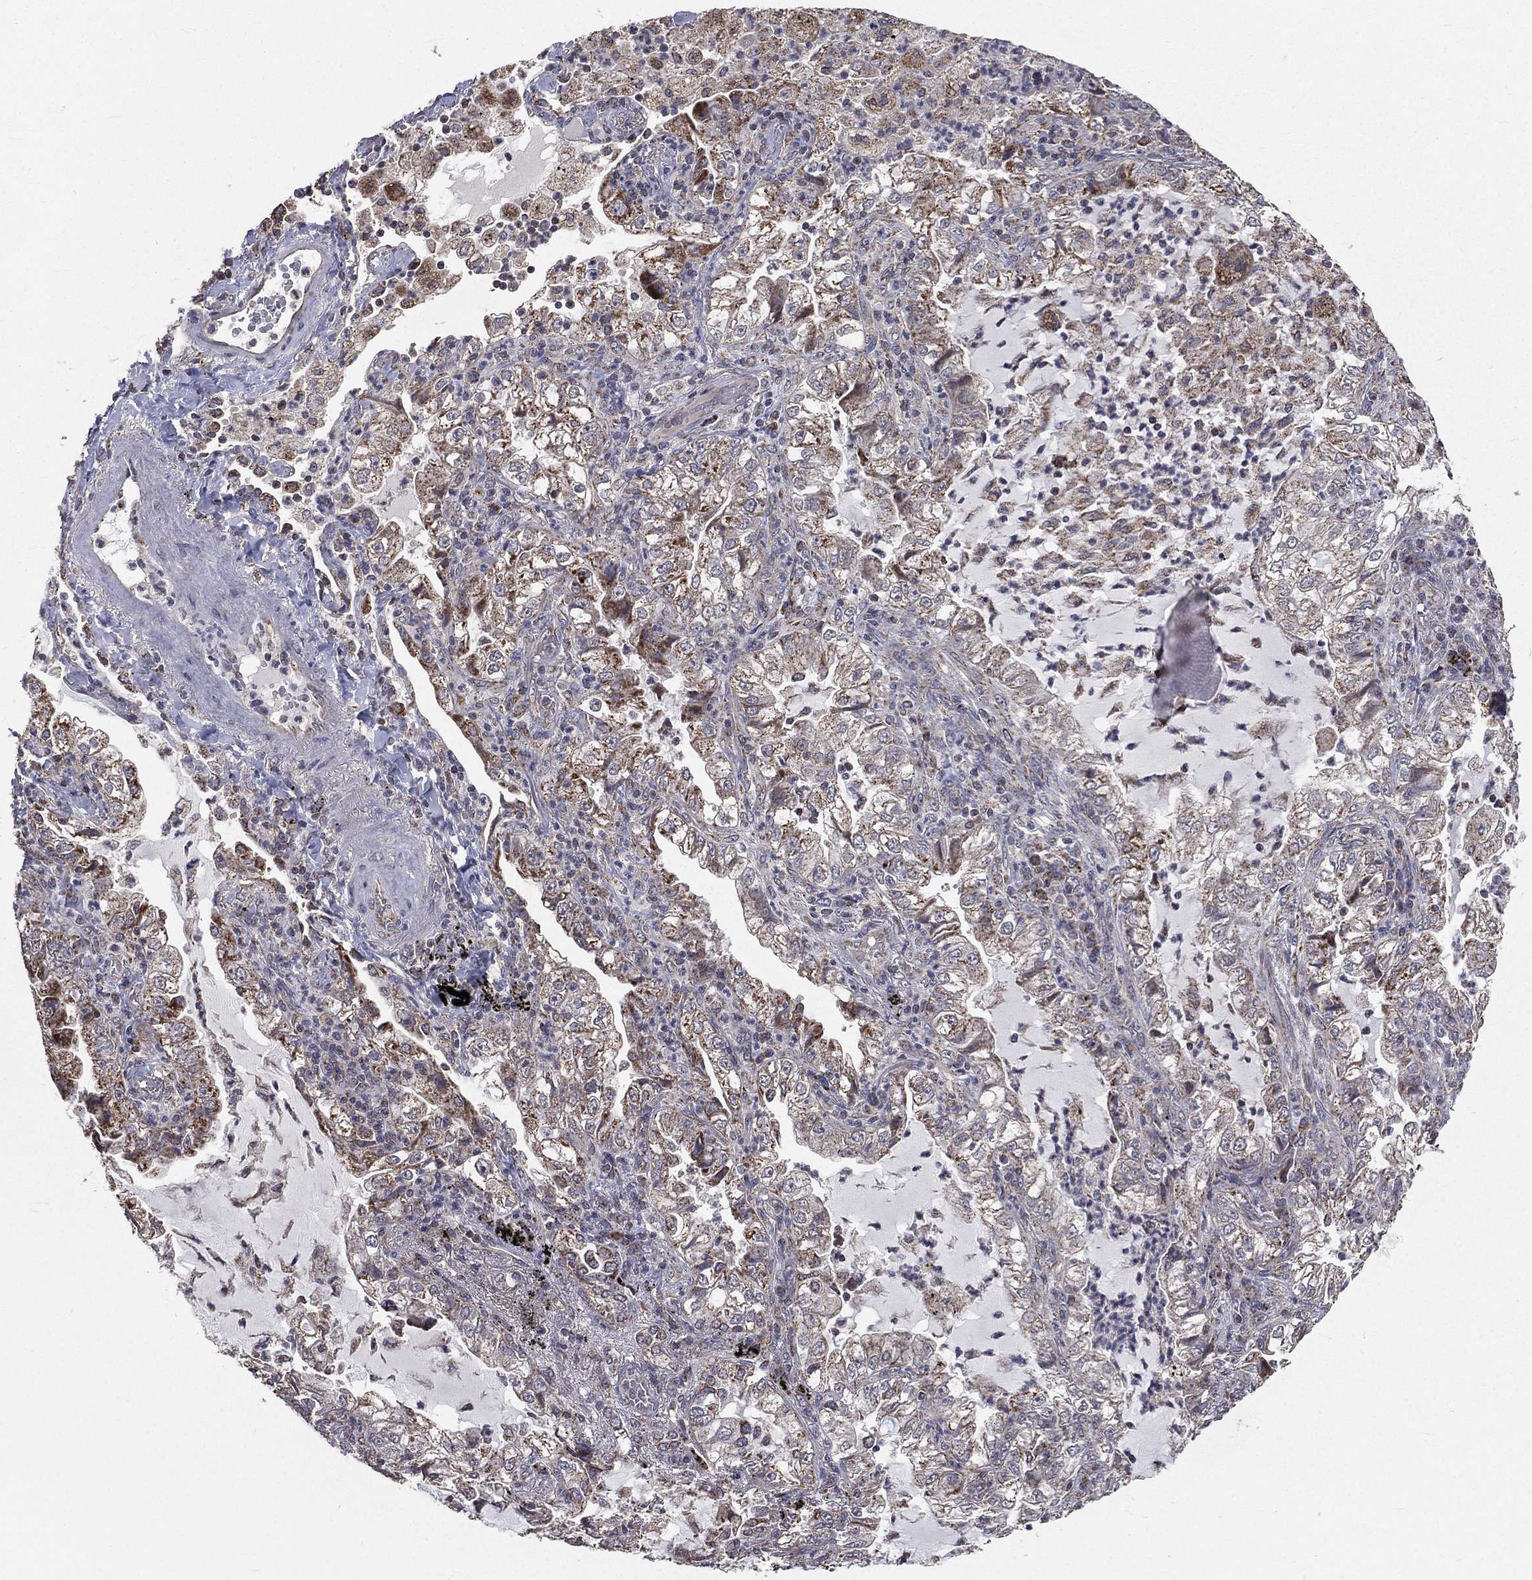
{"staining": {"intensity": "moderate", "quantity": "<25%", "location": "cytoplasmic/membranous"}, "tissue": "lung cancer", "cell_type": "Tumor cells", "image_type": "cancer", "snomed": [{"axis": "morphology", "description": "Adenocarcinoma, NOS"}, {"axis": "topography", "description": "Lung"}], "caption": "This micrograph shows immunohistochemistry (IHC) staining of human adenocarcinoma (lung), with low moderate cytoplasmic/membranous staining in approximately <25% of tumor cells.", "gene": "MRPL46", "patient": {"sex": "female", "age": 73}}